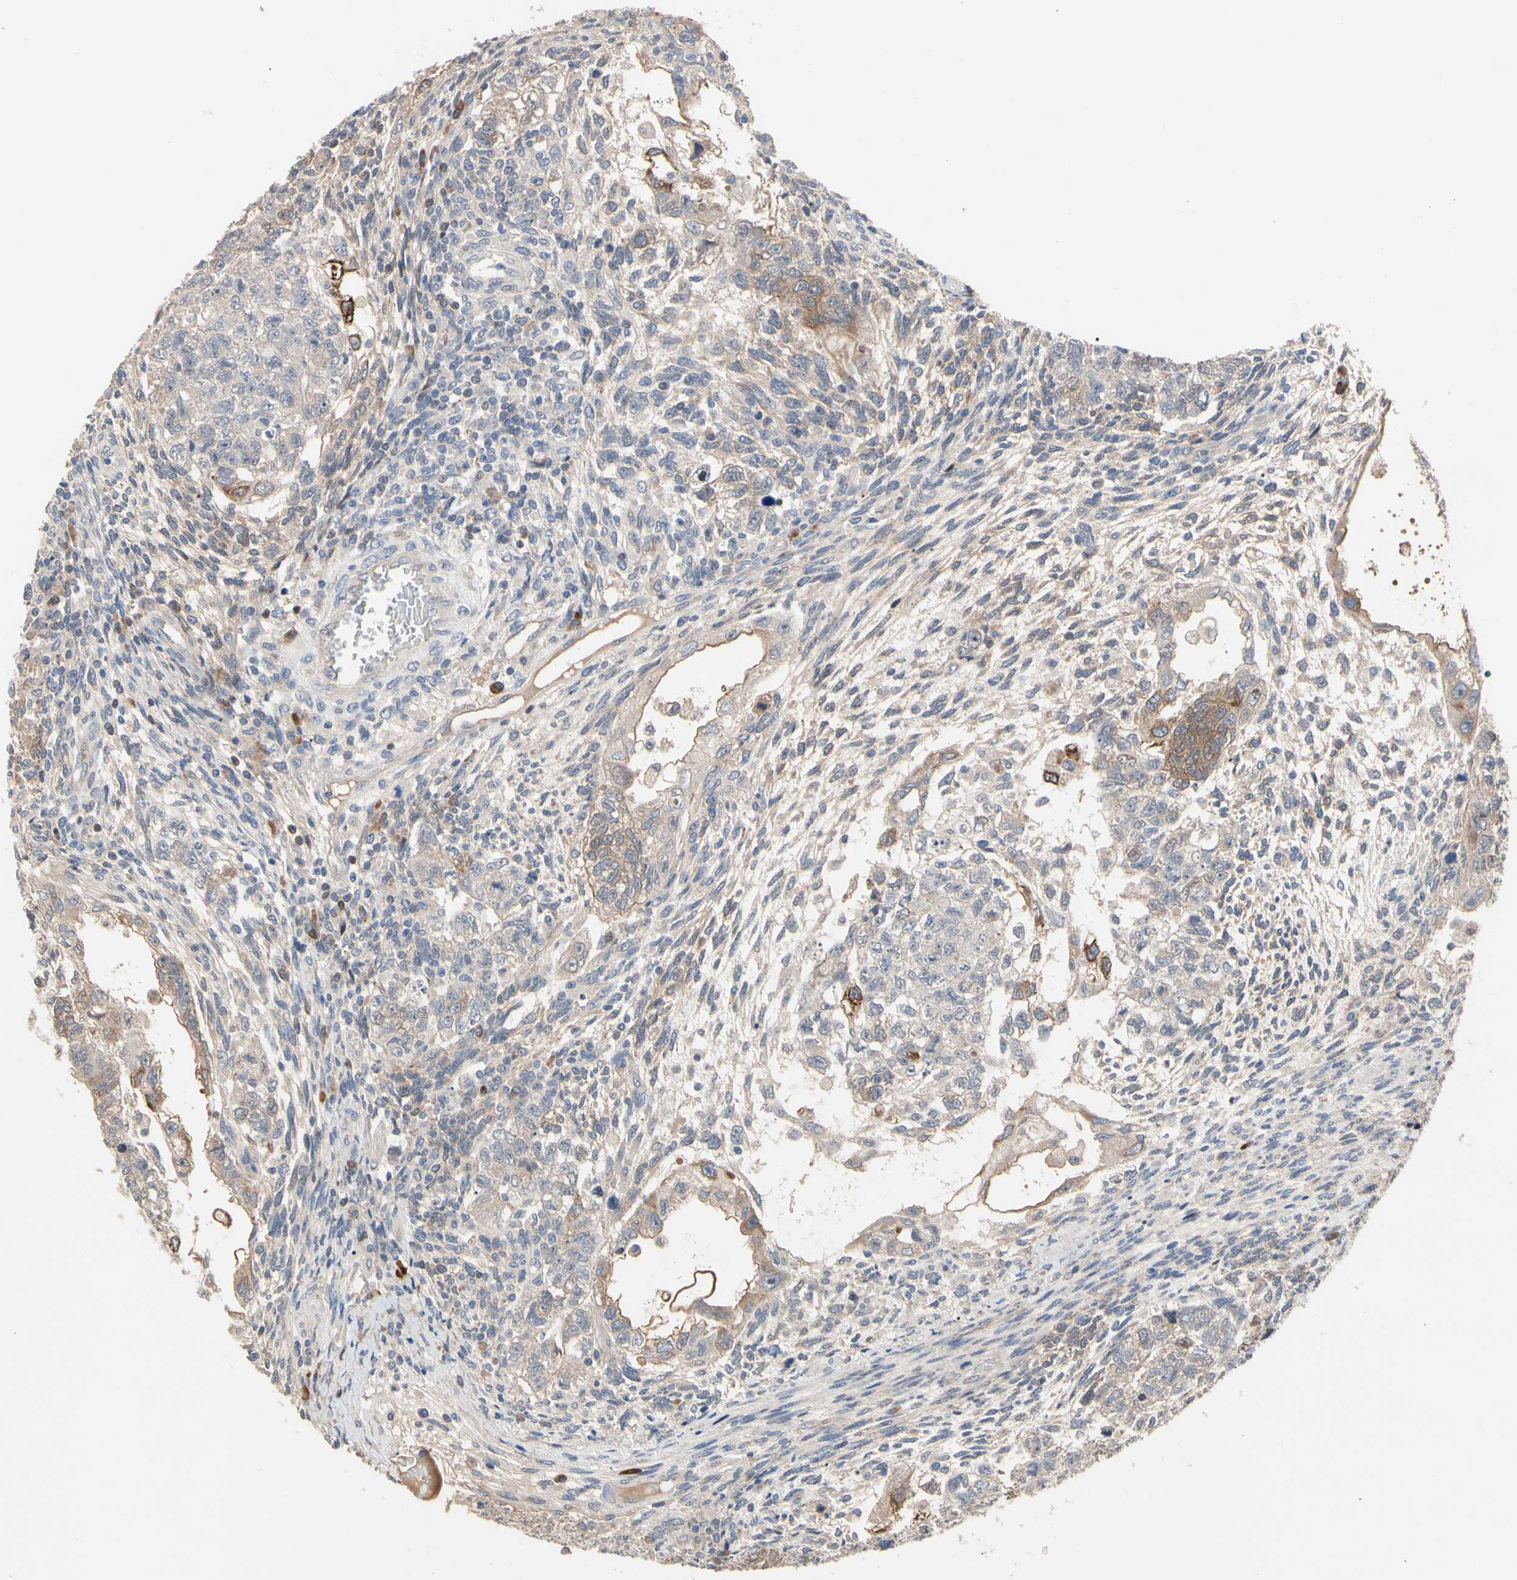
{"staining": {"intensity": "weak", "quantity": "<25%", "location": "cytoplasmic/membranous"}, "tissue": "testis cancer", "cell_type": "Tumor cells", "image_type": "cancer", "snomed": [{"axis": "morphology", "description": "Normal tissue, NOS"}, {"axis": "morphology", "description": "Carcinoma, Embryonal, NOS"}, {"axis": "topography", "description": "Testis"}], "caption": "Tumor cells show no significant staining in embryonal carcinoma (testis).", "gene": "HMGCR", "patient": {"sex": "male", "age": 36}}